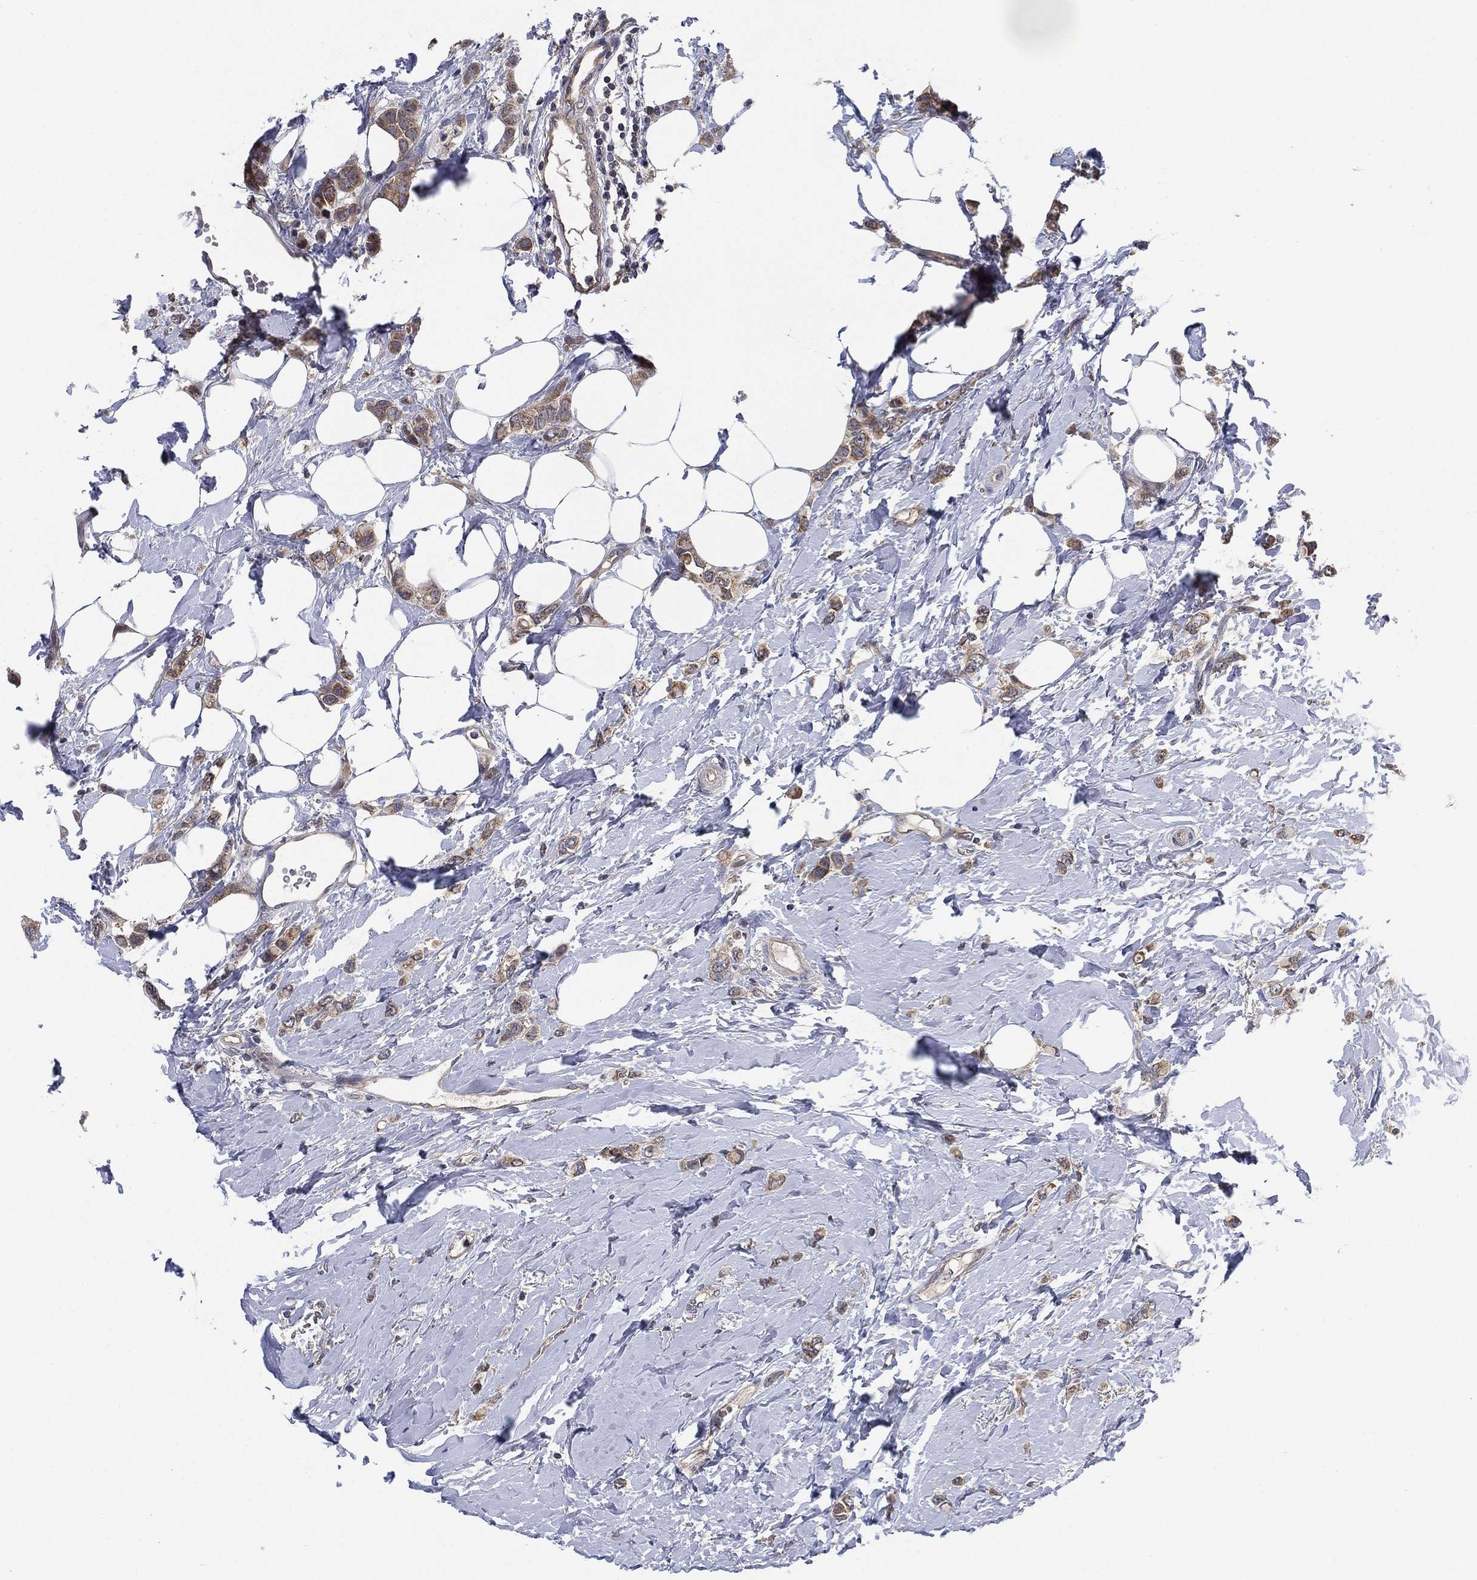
{"staining": {"intensity": "weak", "quantity": "25%-75%", "location": "cytoplasmic/membranous"}, "tissue": "breast cancer", "cell_type": "Tumor cells", "image_type": "cancer", "snomed": [{"axis": "morphology", "description": "Lobular carcinoma"}, {"axis": "topography", "description": "Breast"}], "caption": "Weak cytoplasmic/membranous protein staining is appreciated in approximately 25%-75% of tumor cells in breast lobular carcinoma. (DAB (3,3'-diaminobenzidine) IHC with brightfield microscopy, high magnification).", "gene": "SELENOO", "patient": {"sex": "female", "age": 66}}